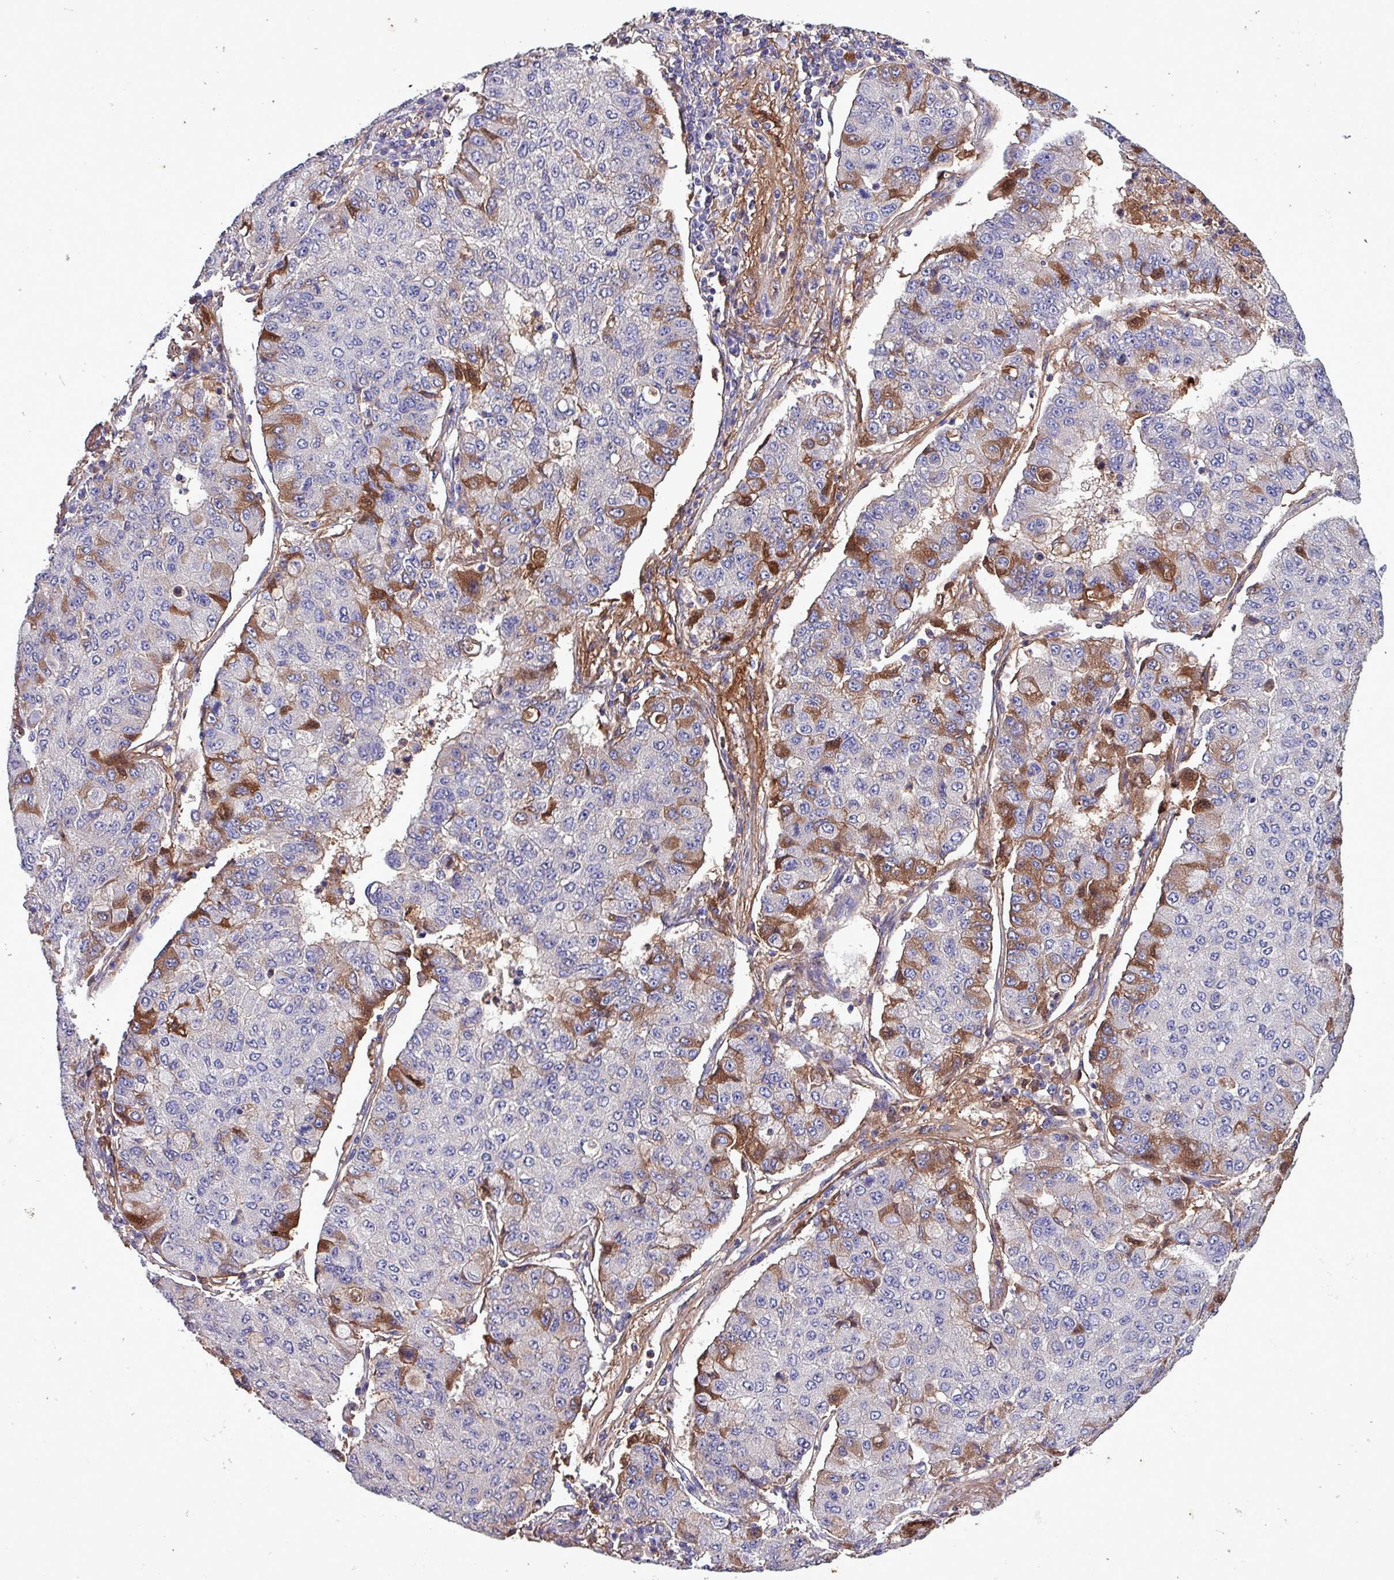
{"staining": {"intensity": "strong", "quantity": "<25%", "location": "cytoplasmic/membranous"}, "tissue": "lung cancer", "cell_type": "Tumor cells", "image_type": "cancer", "snomed": [{"axis": "morphology", "description": "Squamous cell carcinoma, NOS"}, {"axis": "topography", "description": "Lung"}], "caption": "Squamous cell carcinoma (lung) tissue reveals strong cytoplasmic/membranous positivity in approximately <25% of tumor cells", "gene": "HP", "patient": {"sex": "male", "age": 74}}